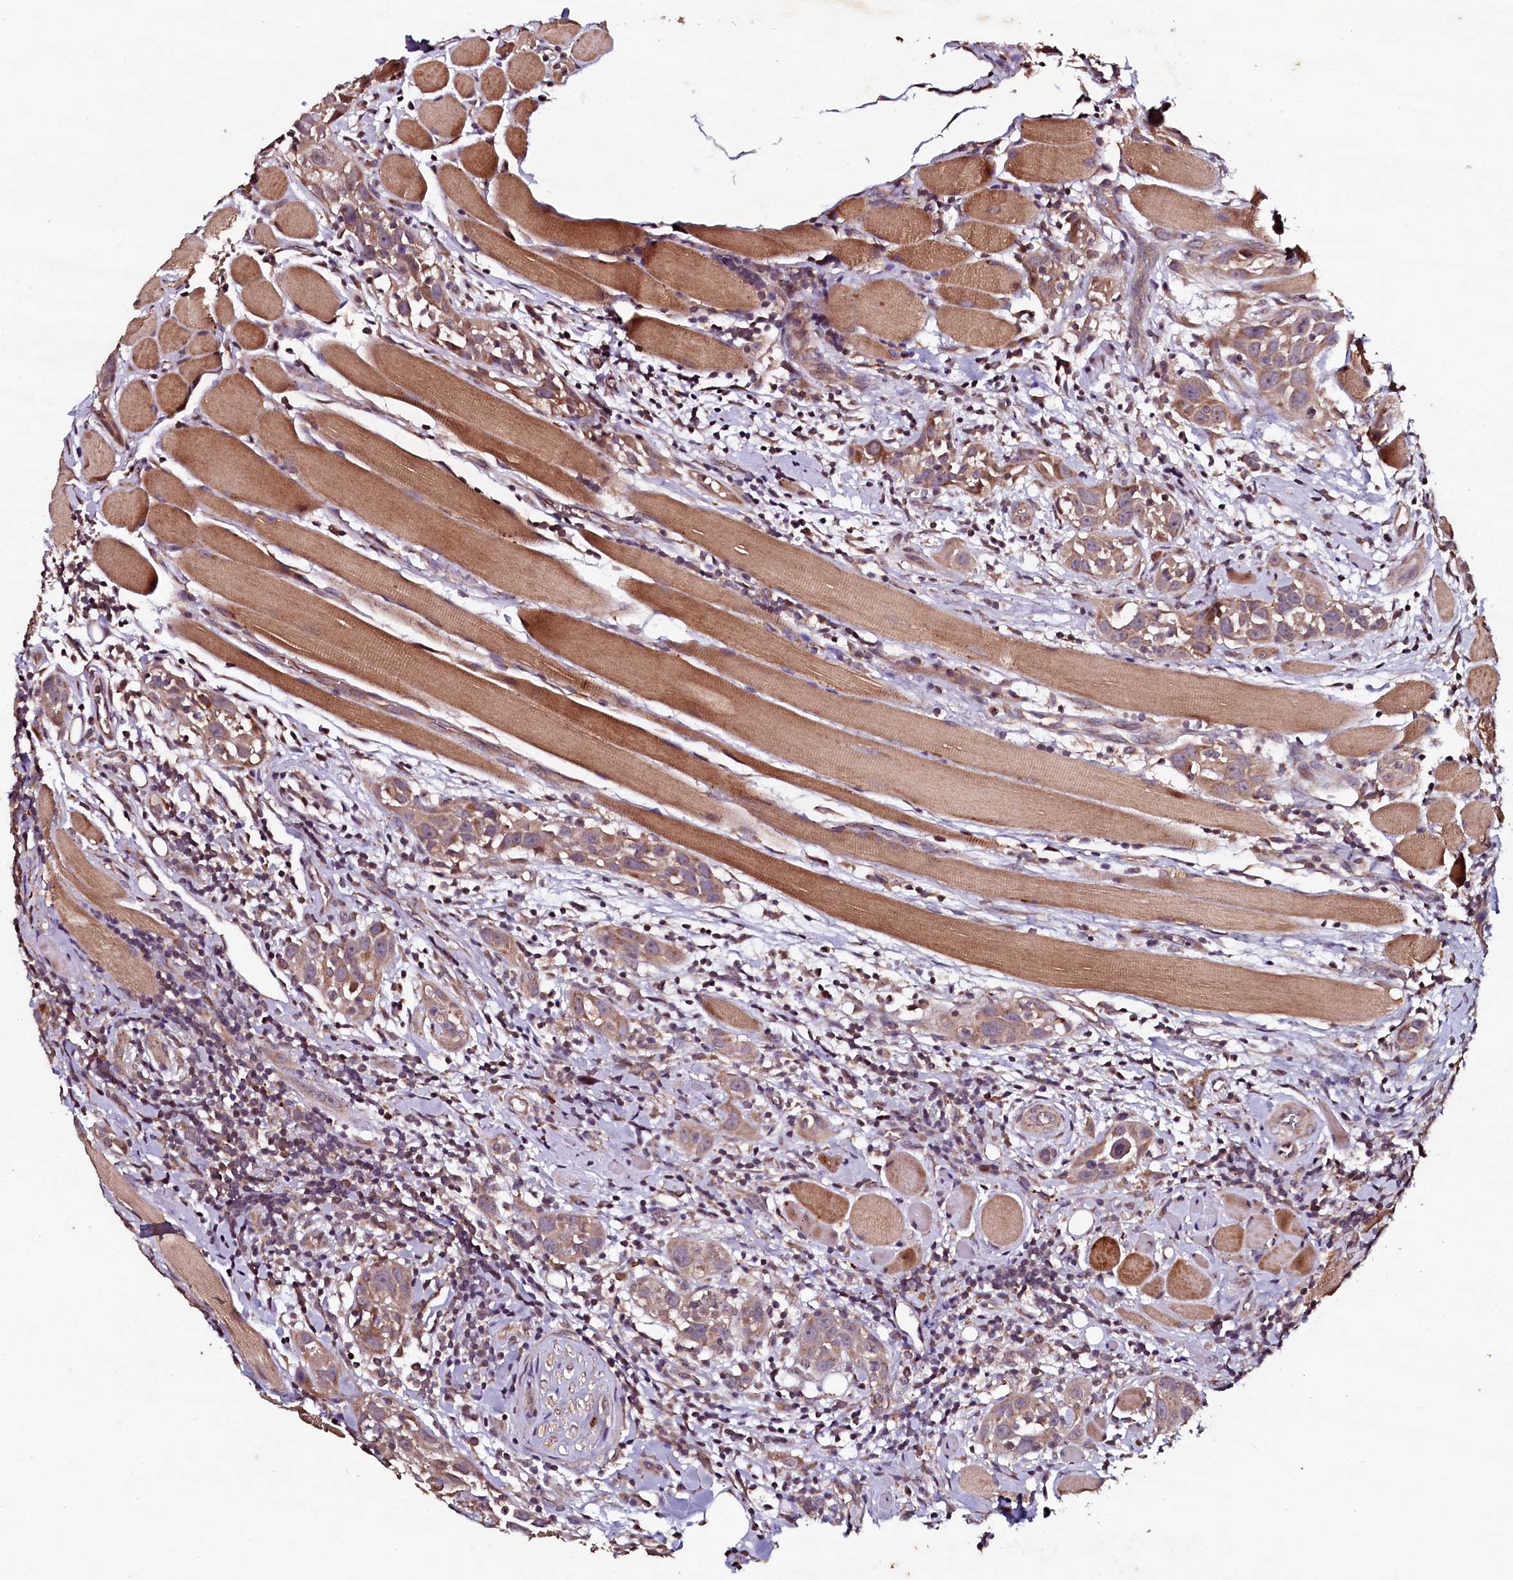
{"staining": {"intensity": "moderate", "quantity": ">75%", "location": "cytoplasmic/membranous"}, "tissue": "head and neck cancer", "cell_type": "Tumor cells", "image_type": "cancer", "snomed": [{"axis": "morphology", "description": "Squamous cell carcinoma, NOS"}, {"axis": "topography", "description": "Oral tissue"}, {"axis": "topography", "description": "Head-Neck"}], "caption": "Human head and neck cancer stained with a protein marker reveals moderate staining in tumor cells.", "gene": "SEC24C", "patient": {"sex": "female", "age": 50}}